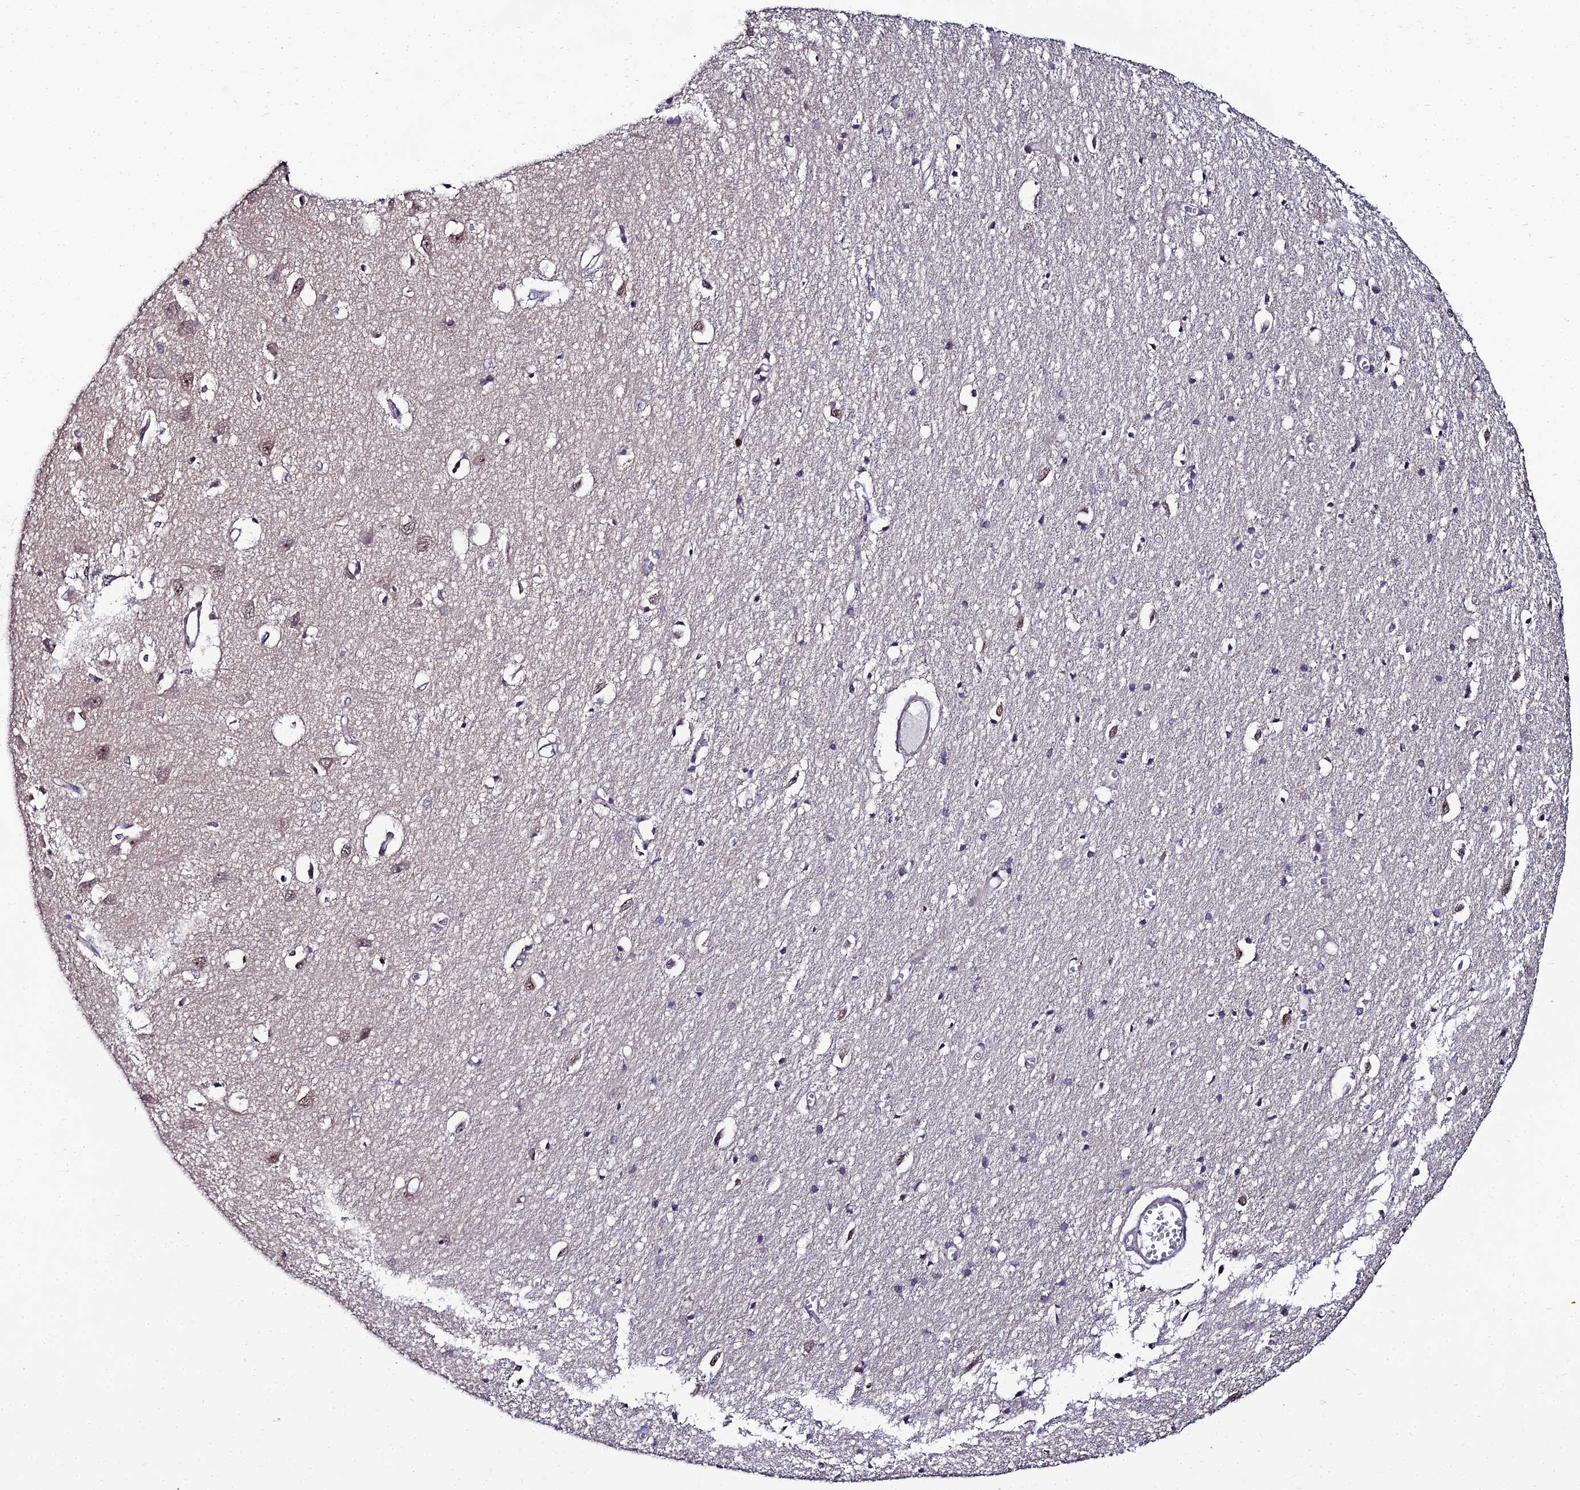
{"staining": {"intensity": "moderate", "quantity": "25%-75%", "location": "cytoplasmic/membranous"}, "tissue": "cerebral cortex", "cell_type": "Endothelial cells", "image_type": "normal", "snomed": [{"axis": "morphology", "description": "Normal tissue, NOS"}, {"axis": "topography", "description": "Cerebral cortex"}], "caption": "This image exhibits benign cerebral cortex stained with immunohistochemistry (IHC) to label a protein in brown. The cytoplasmic/membranous of endothelial cells show moderate positivity for the protein. Nuclei are counter-stained blue.", "gene": "ZNF668", "patient": {"sex": "female", "age": 64}}